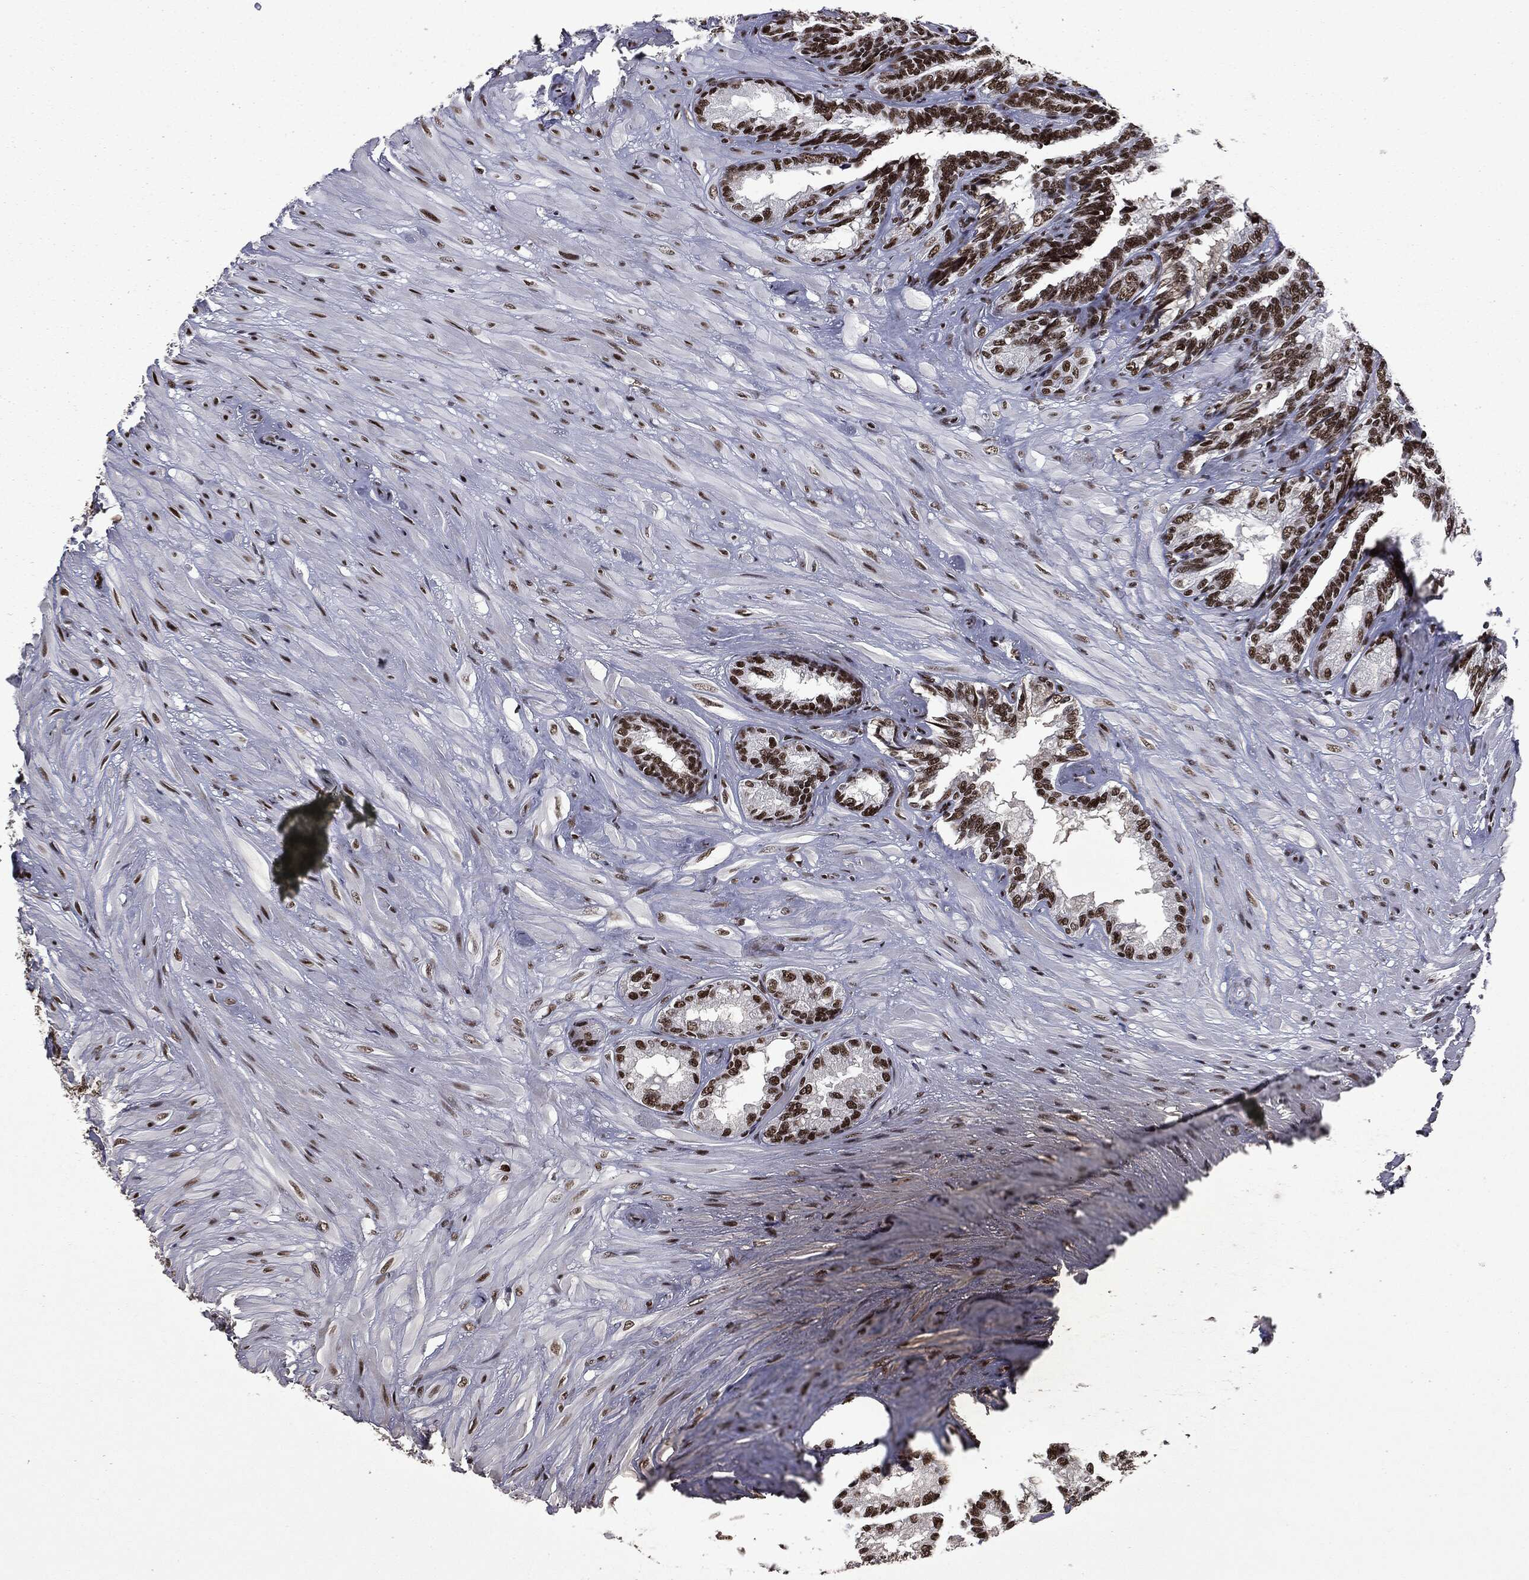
{"staining": {"intensity": "strong", "quantity": ">75%", "location": "nuclear"}, "tissue": "seminal vesicle", "cell_type": "Glandular cells", "image_type": "normal", "snomed": [{"axis": "morphology", "description": "Normal tissue, NOS"}, {"axis": "topography", "description": "Seminal veicle"}], "caption": "This histopathology image reveals benign seminal vesicle stained with immunohistochemistry (IHC) to label a protein in brown. The nuclear of glandular cells show strong positivity for the protein. Nuclei are counter-stained blue.", "gene": "MSH2", "patient": {"sex": "male", "age": 68}}